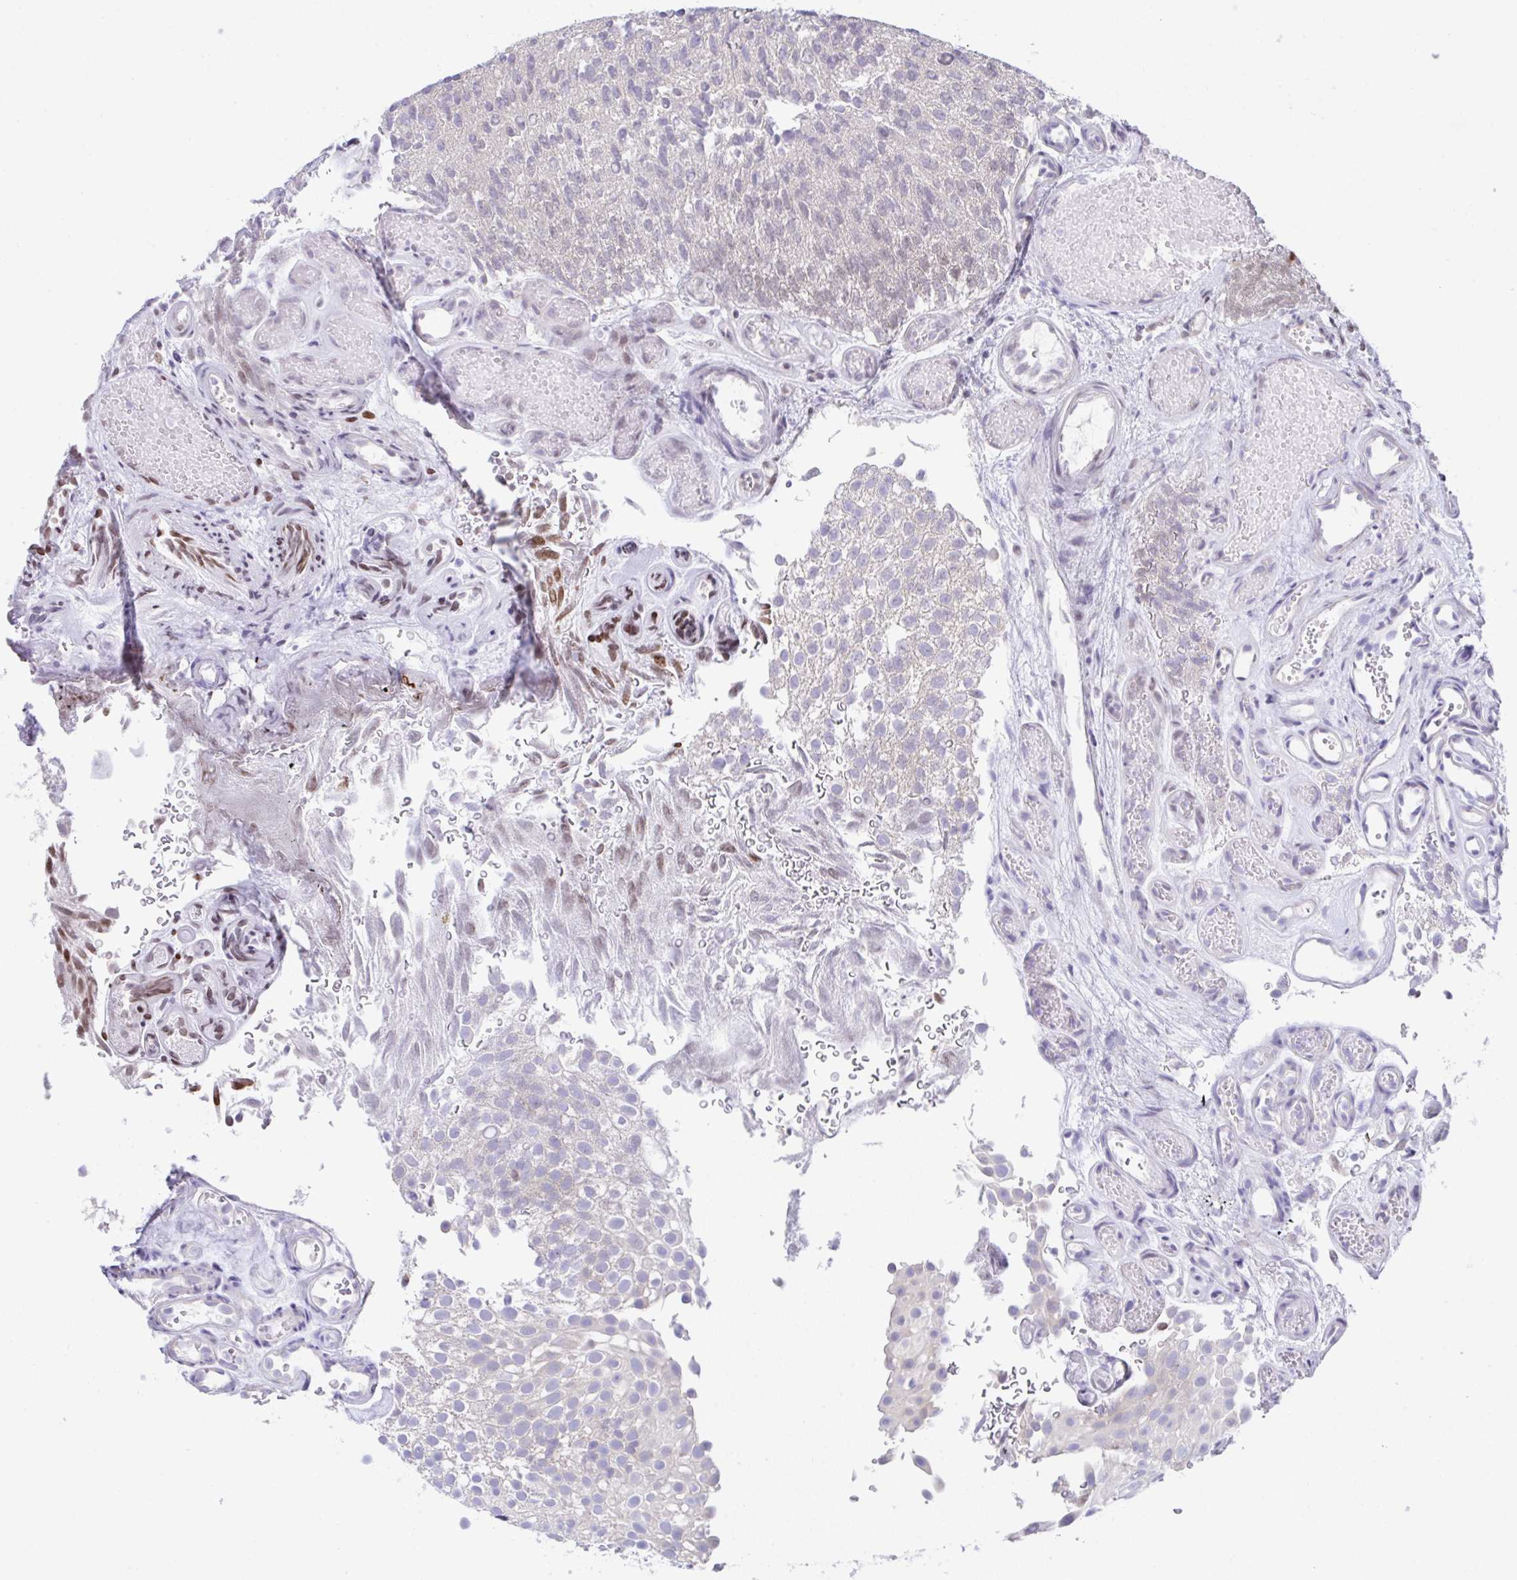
{"staining": {"intensity": "negative", "quantity": "none", "location": "none"}, "tissue": "urothelial cancer", "cell_type": "Tumor cells", "image_type": "cancer", "snomed": [{"axis": "morphology", "description": "Urothelial carcinoma, Low grade"}, {"axis": "topography", "description": "Urinary bladder"}], "caption": "Immunohistochemistry histopathology image of neoplastic tissue: urothelial cancer stained with DAB demonstrates no significant protein staining in tumor cells.", "gene": "FAU", "patient": {"sex": "male", "age": 78}}